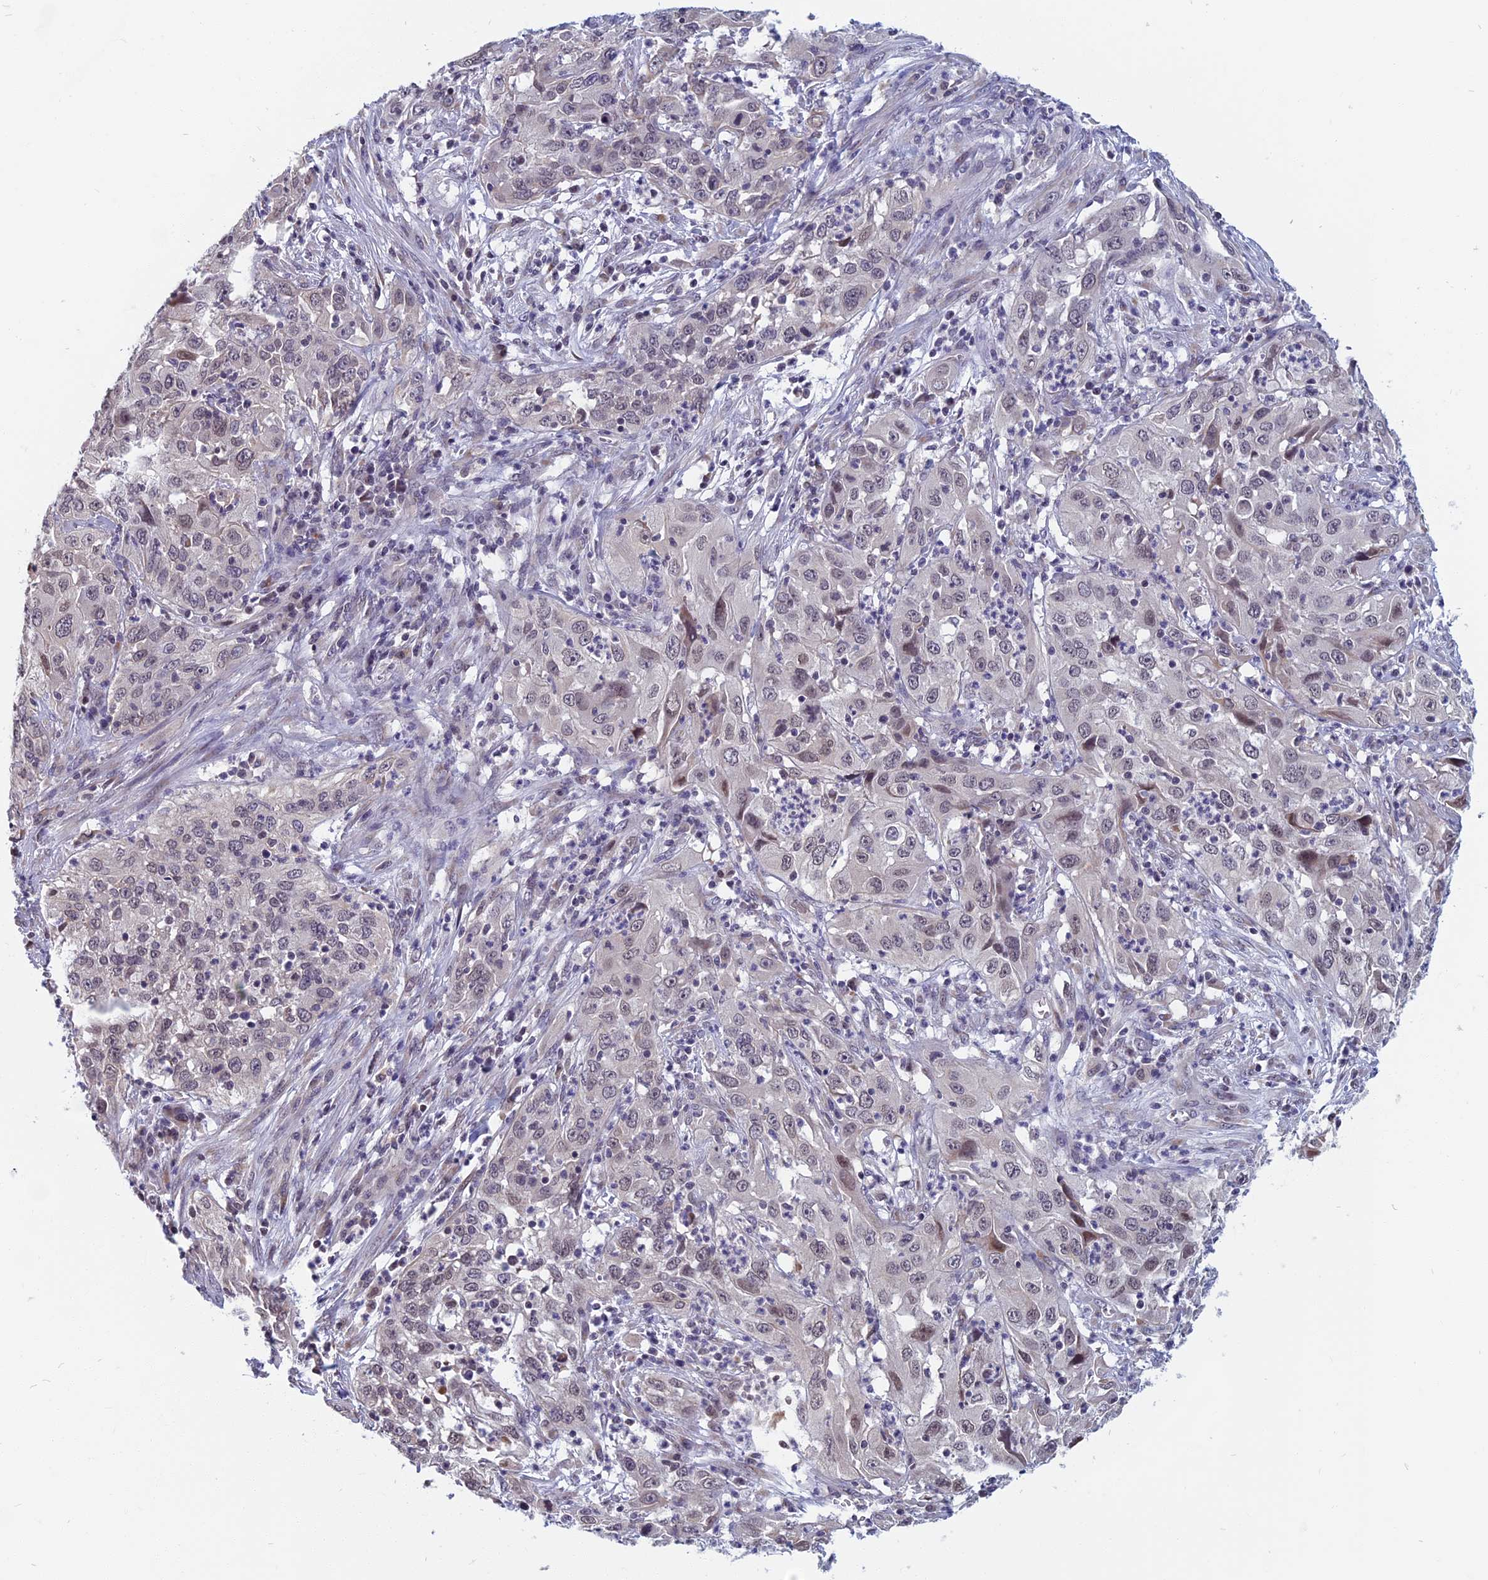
{"staining": {"intensity": "weak", "quantity": "<25%", "location": "nuclear"}, "tissue": "cervical cancer", "cell_type": "Tumor cells", "image_type": "cancer", "snomed": [{"axis": "morphology", "description": "Squamous cell carcinoma, NOS"}, {"axis": "topography", "description": "Cervix"}], "caption": "There is no significant expression in tumor cells of cervical cancer.", "gene": "CCDC113", "patient": {"sex": "female", "age": 32}}